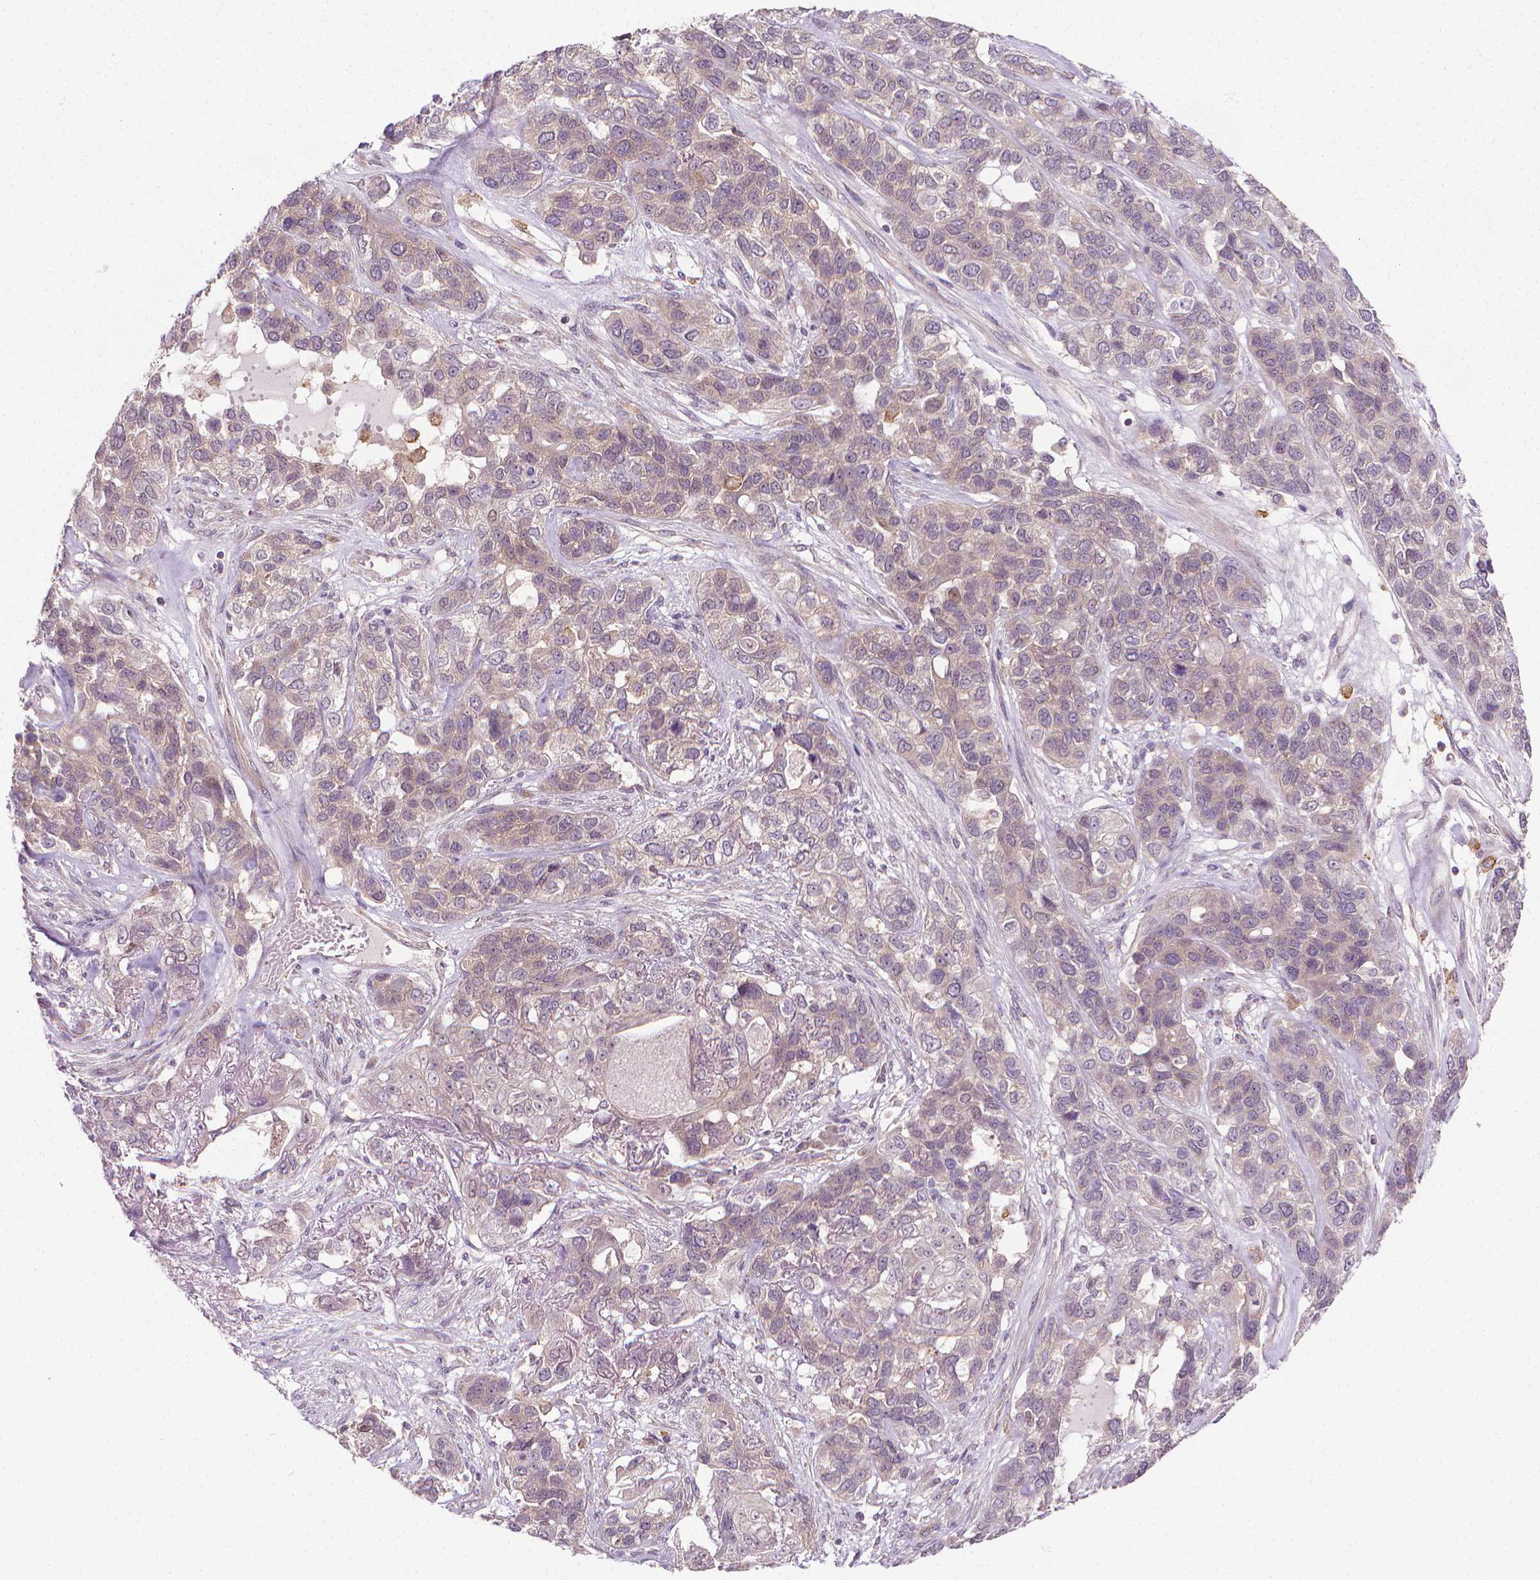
{"staining": {"intensity": "weak", "quantity": ">75%", "location": "cytoplasmic/membranous"}, "tissue": "lung cancer", "cell_type": "Tumor cells", "image_type": "cancer", "snomed": [{"axis": "morphology", "description": "Squamous cell carcinoma, NOS"}, {"axis": "topography", "description": "Lung"}], "caption": "Weak cytoplasmic/membranous positivity for a protein is seen in approximately >75% of tumor cells of lung cancer (squamous cell carcinoma) using immunohistochemistry.", "gene": "PRAG1", "patient": {"sex": "female", "age": 70}}